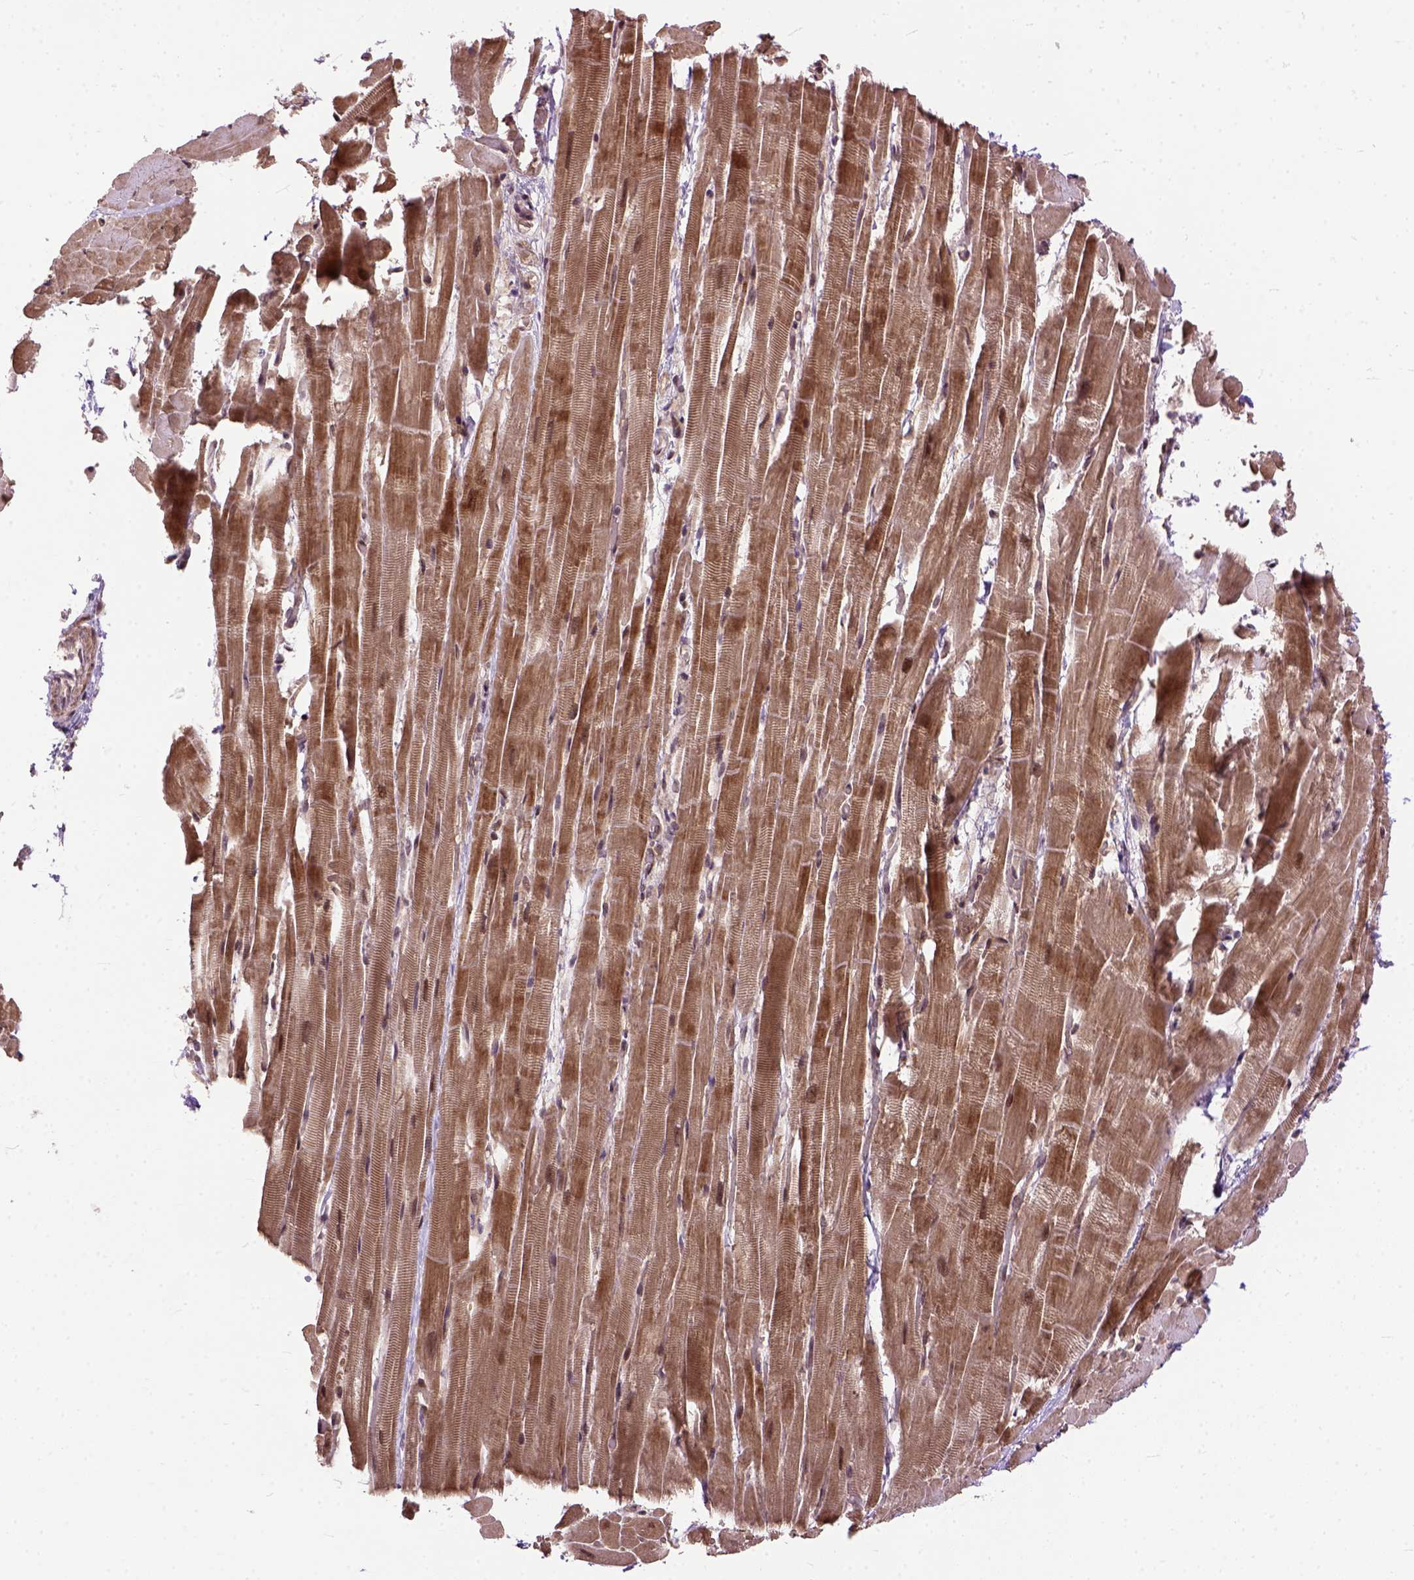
{"staining": {"intensity": "moderate", "quantity": ">75%", "location": "cytoplasmic/membranous,nuclear"}, "tissue": "heart muscle", "cell_type": "Cardiomyocytes", "image_type": "normal", "snomed": [{"axis": "morphology", "description": "Normal tissue, NOS"}, {"axis": "topography", "description": "Heart"}], "caption": "An immunohistochemistry (IHC) histopathology image of normal tissue is shown. Protein staining in brown highlights moderate cytoplasmic/membranous,nuclear positivity in heart muscle within cardiomyocytes.", "gene": "ZNF630", "patient": {"sex": "male", "age": 37}}